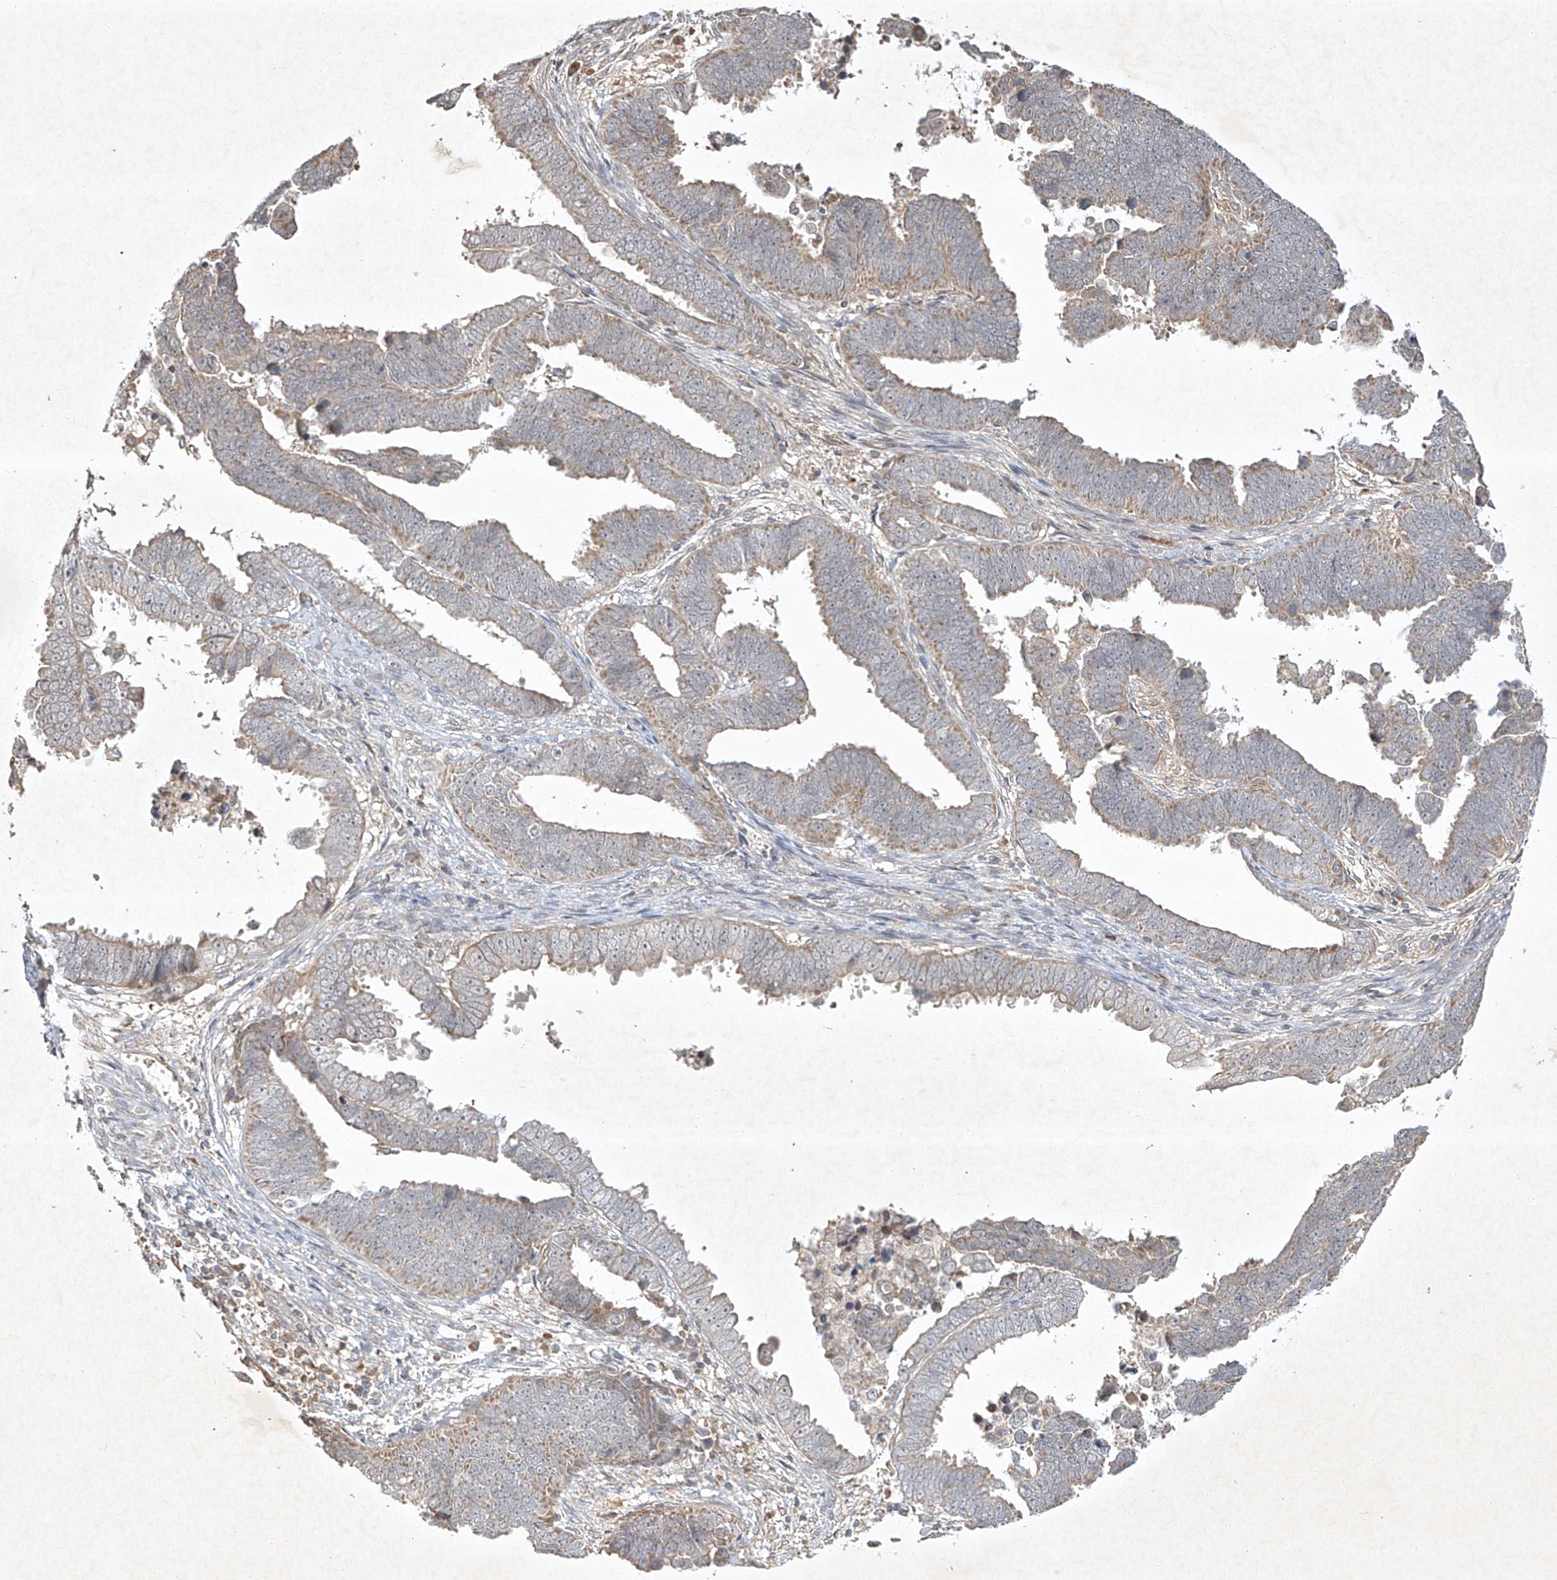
{"staining": {"intensity": "weak", "quantity": "25%-75%", "location": "cytoplasmic/membranous"}, "tissue": "endometrial cancer", "cell_type": "Tumor cells", "image_type": "cancer", "snomed": [{"axis": "morphology", "description": "Adenocarcinoma, NOS"}, {"axis": "topography", "description": "Endometrium"}], "caption": "About 25%-75% of tumor cells in endometrial cancer display weak cytoplasmic/membranous protein positivity as visualized by brown immunohistochemical staining.", "gene": "BTRC", "patient": {"sex": "female", "age": 75}}